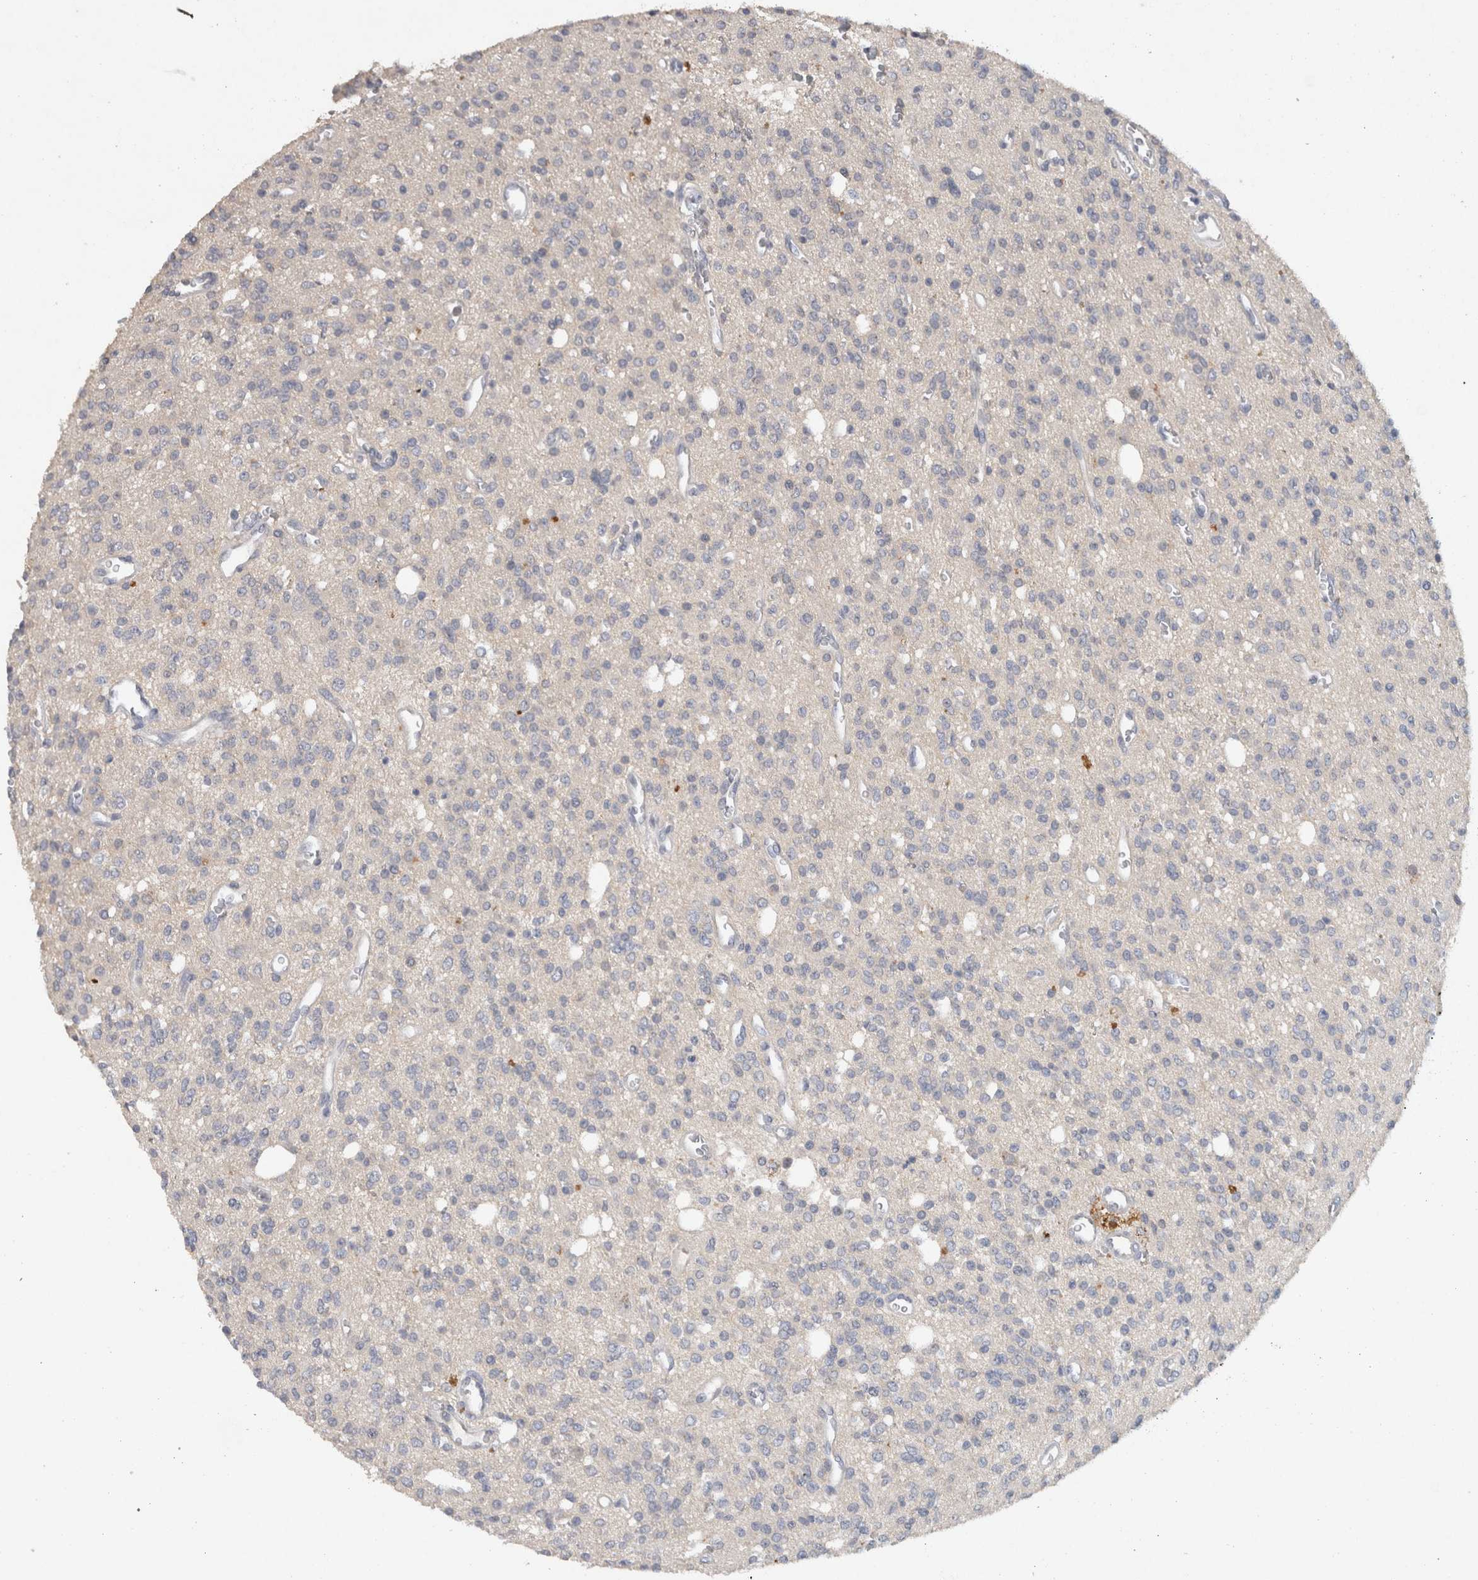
{"staining": {"intensity": "negative", "quantity": "none", "location": "none"}, "tissue": "glioma", "cell_type": "Tumor cells", "image_type": "cancer", "snomed": [{"axis": "morphology", "description": "Glioma, malignant, High grade"}, {"axis": "topography", "description": "Brain"}], "caption": "Immunohistochemical staining of glioma exhibits no significant positivity in tumor cells.", "gene": "HEXD", "patient": {"sex": "male", "age": 34}}